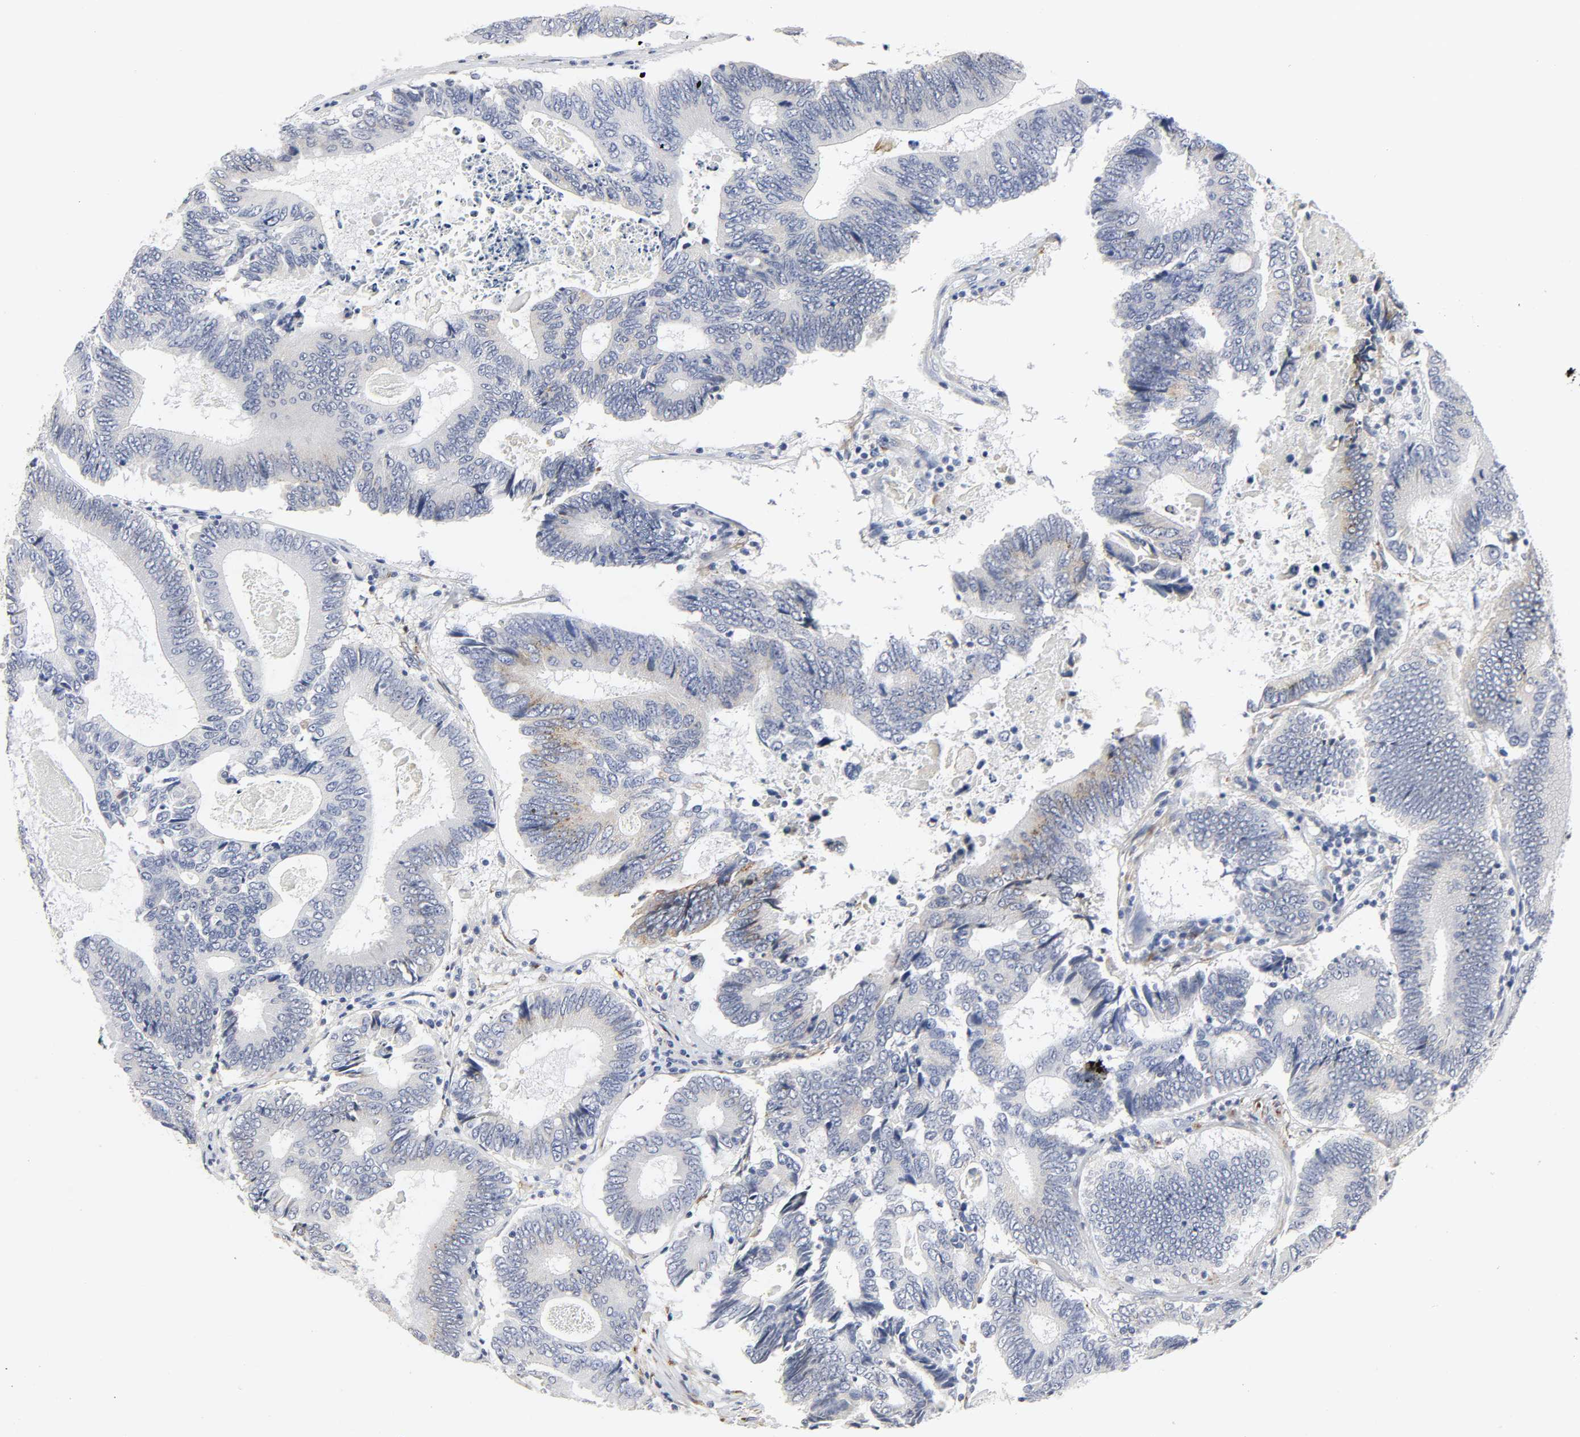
{"staining": {"intensity": "weak", "quantity": "<25%", "location": "cytoplasmic/membranous"}, "tissue": "colorectal cancer", "cell_type": "Tumor cells", "image_type": "cancer", "snomed": [{"axis": "morphology", "description": "Adenocarcinoma, NOS"}, {"axis": "topography", "description": "Colon"}], "caption": "This micrograph is of colorectal cancer (adenocarcinoma) stained with IHC to label a protein in brown with the nuclei are counter-stained blue. There is no positivity in tumor cells. Nuclei are stained in blue.", "gene": "LRP1", "patient": {"sex": "female", "age": 78}}